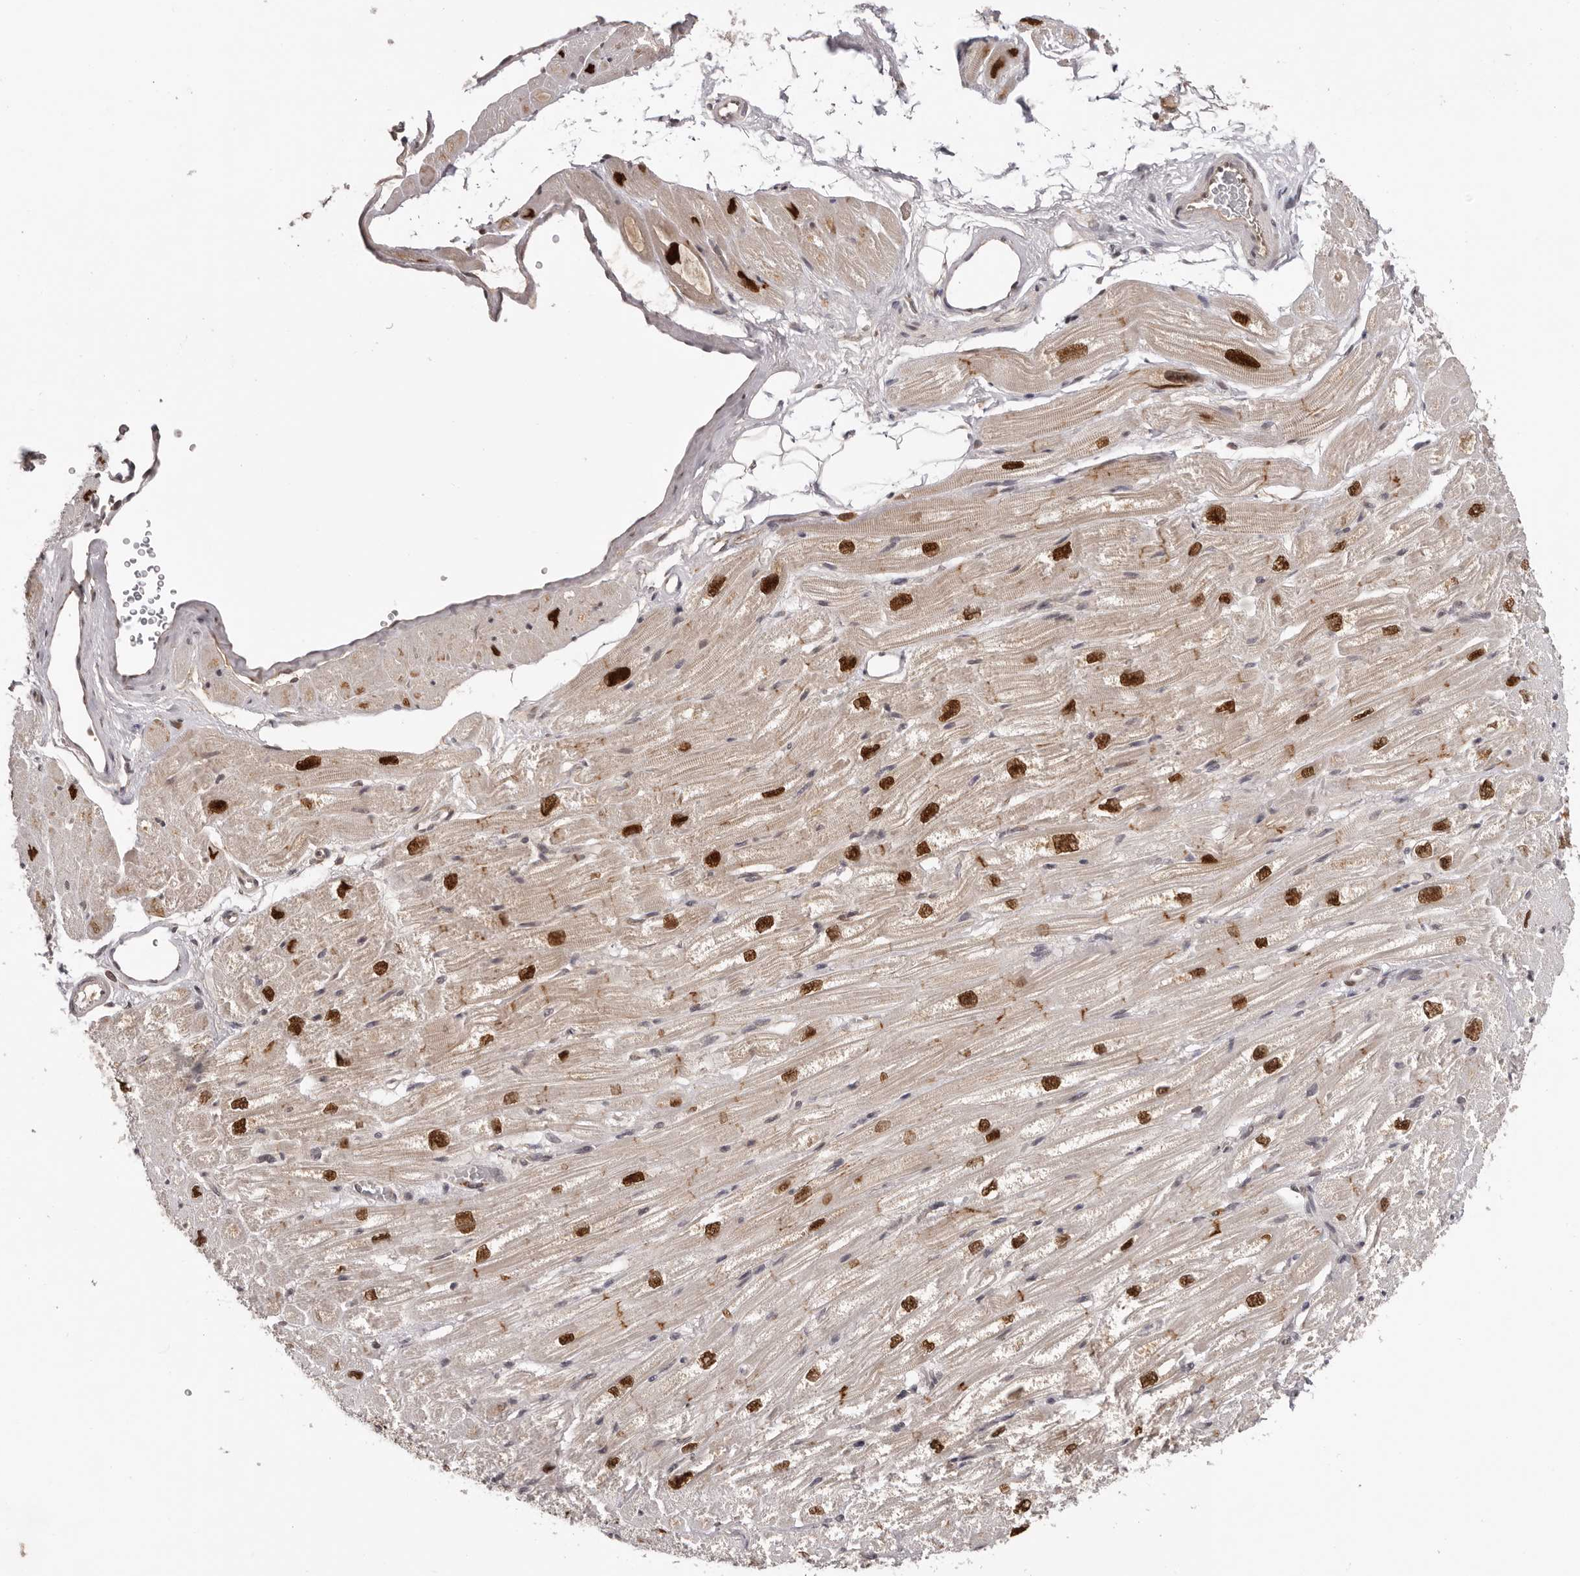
{"staining": {"intensity": "strong", "quantity": "25%-75%", "location": "cytoplasmic/membranous,nuclear"}, "tissue": "heart muscle", "cell_type": "Cardiomyocytes", "image_type": "normal", "snomed": [{"axis": "morphology", "description": "Normal tissue, NOS"}, {"axis": "topography", "description": "Heart"}], "caption": "Cardiomyocytes exhibit strong cytoplasmic/membranous,nuclear staining in about 25%-75% of cells in benign heart muscle.", "gene": "TBX5", "patient": {"sex": "male", "age": 50}}